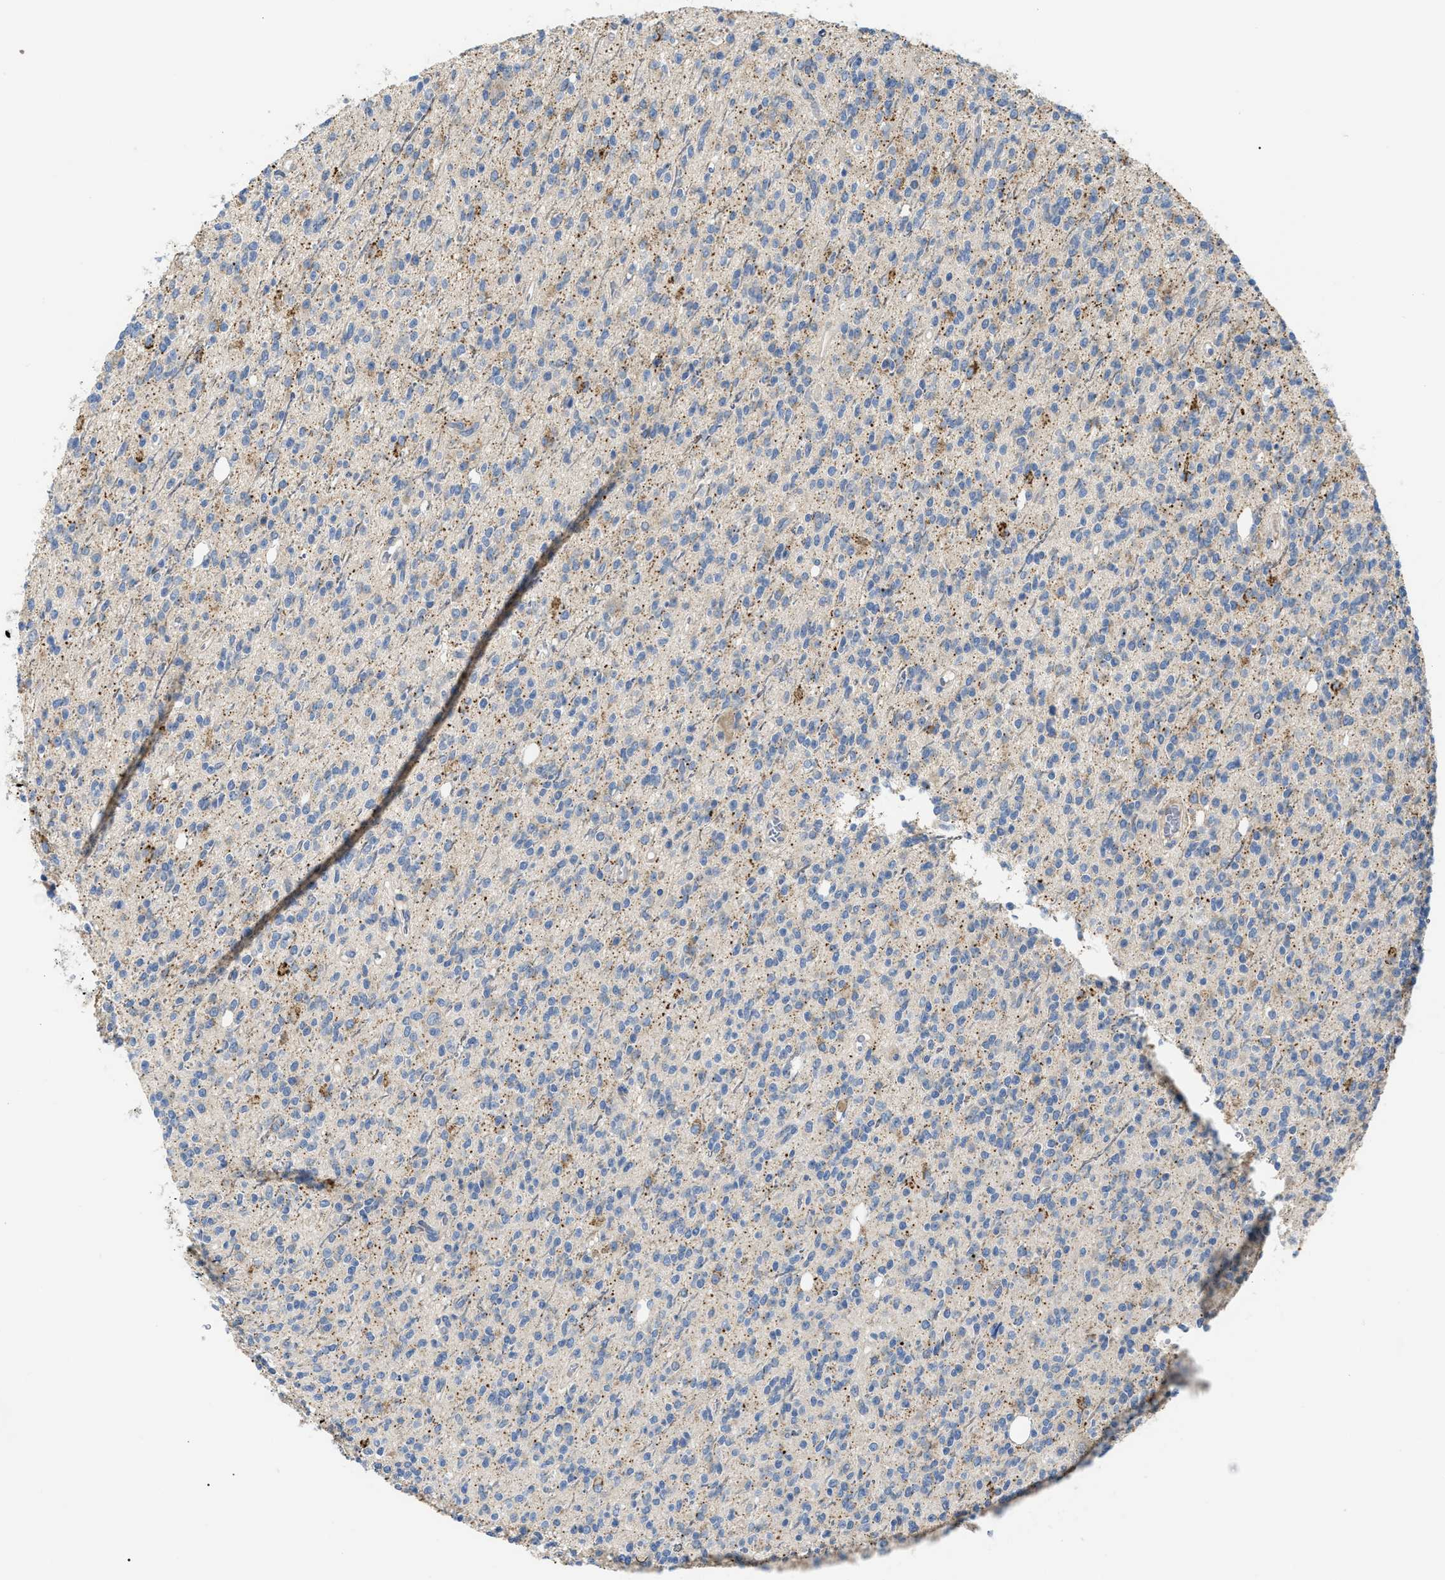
{"staining": {"intensity": "negative", "quantity": "none", "location": "none"}, "tissue": "glioma", "cell_type": "Tumor cells", "image_type": "cancer", "snomed": [{"axis": "morphology", "description": "Glioma, malignant, High grade"}, {"axis": "topography", "description": "Brain"}], "caption": "This is an immunohistochemistry (IHC) micrograph of malignant glioma (high-grade). There is no positivity in tumor cells.", "gene": "DHX58", "patient": {"sex": "male", "age": 34}}